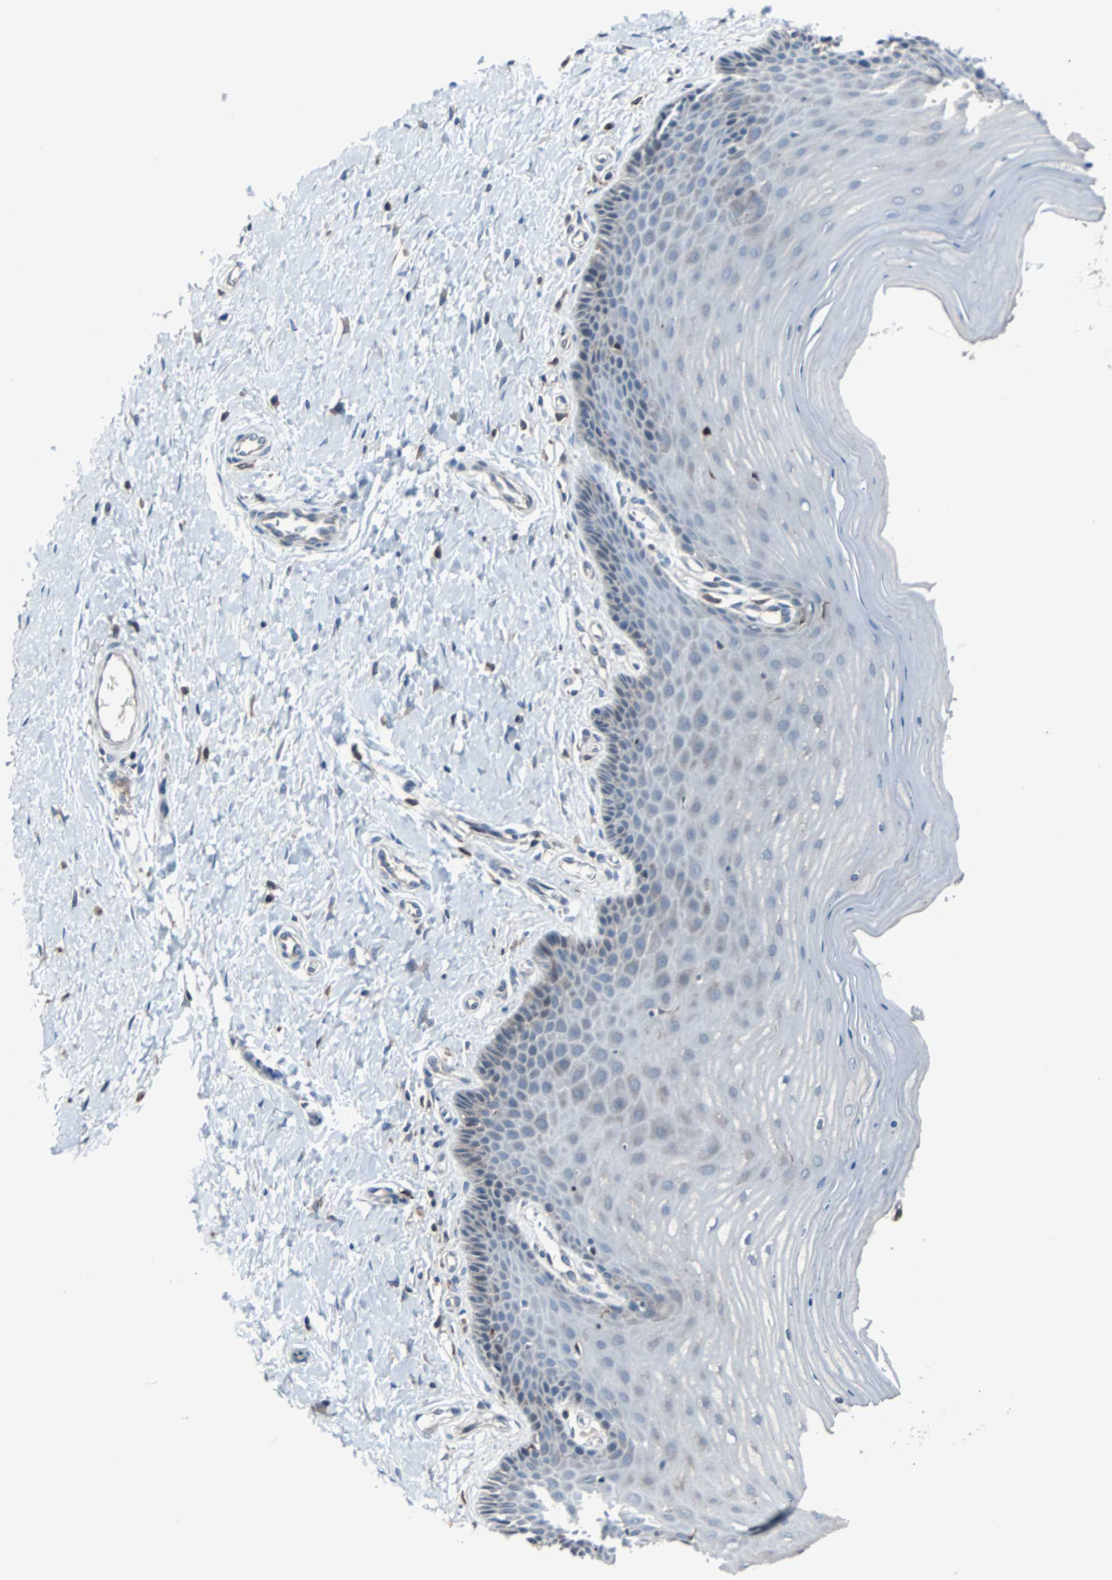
{"staining": {"intensity": "weak", "quantity": ">75%", "location": "cytoplasmic/membranous"}, "tissue": "cervix", "cell_type": "Glandular cells", "image_type": "normal", "snomed": [{"axis": "morphology", "description": "Normal tissue, NOS"}, {"axis": "topography", "description": "Cervix"}], "caption": "Glandular cells exhibit low levels of weak cytoplasmic/membranous staining in approximately >75% of cells in unremarkable cervix. The staining was performed using DAB, with brown indicating positive protein expression. Nuclei are stained blue with hematoxylin.", "gene": "PAK1", "patient": {"sex": "female", "age": 55}}